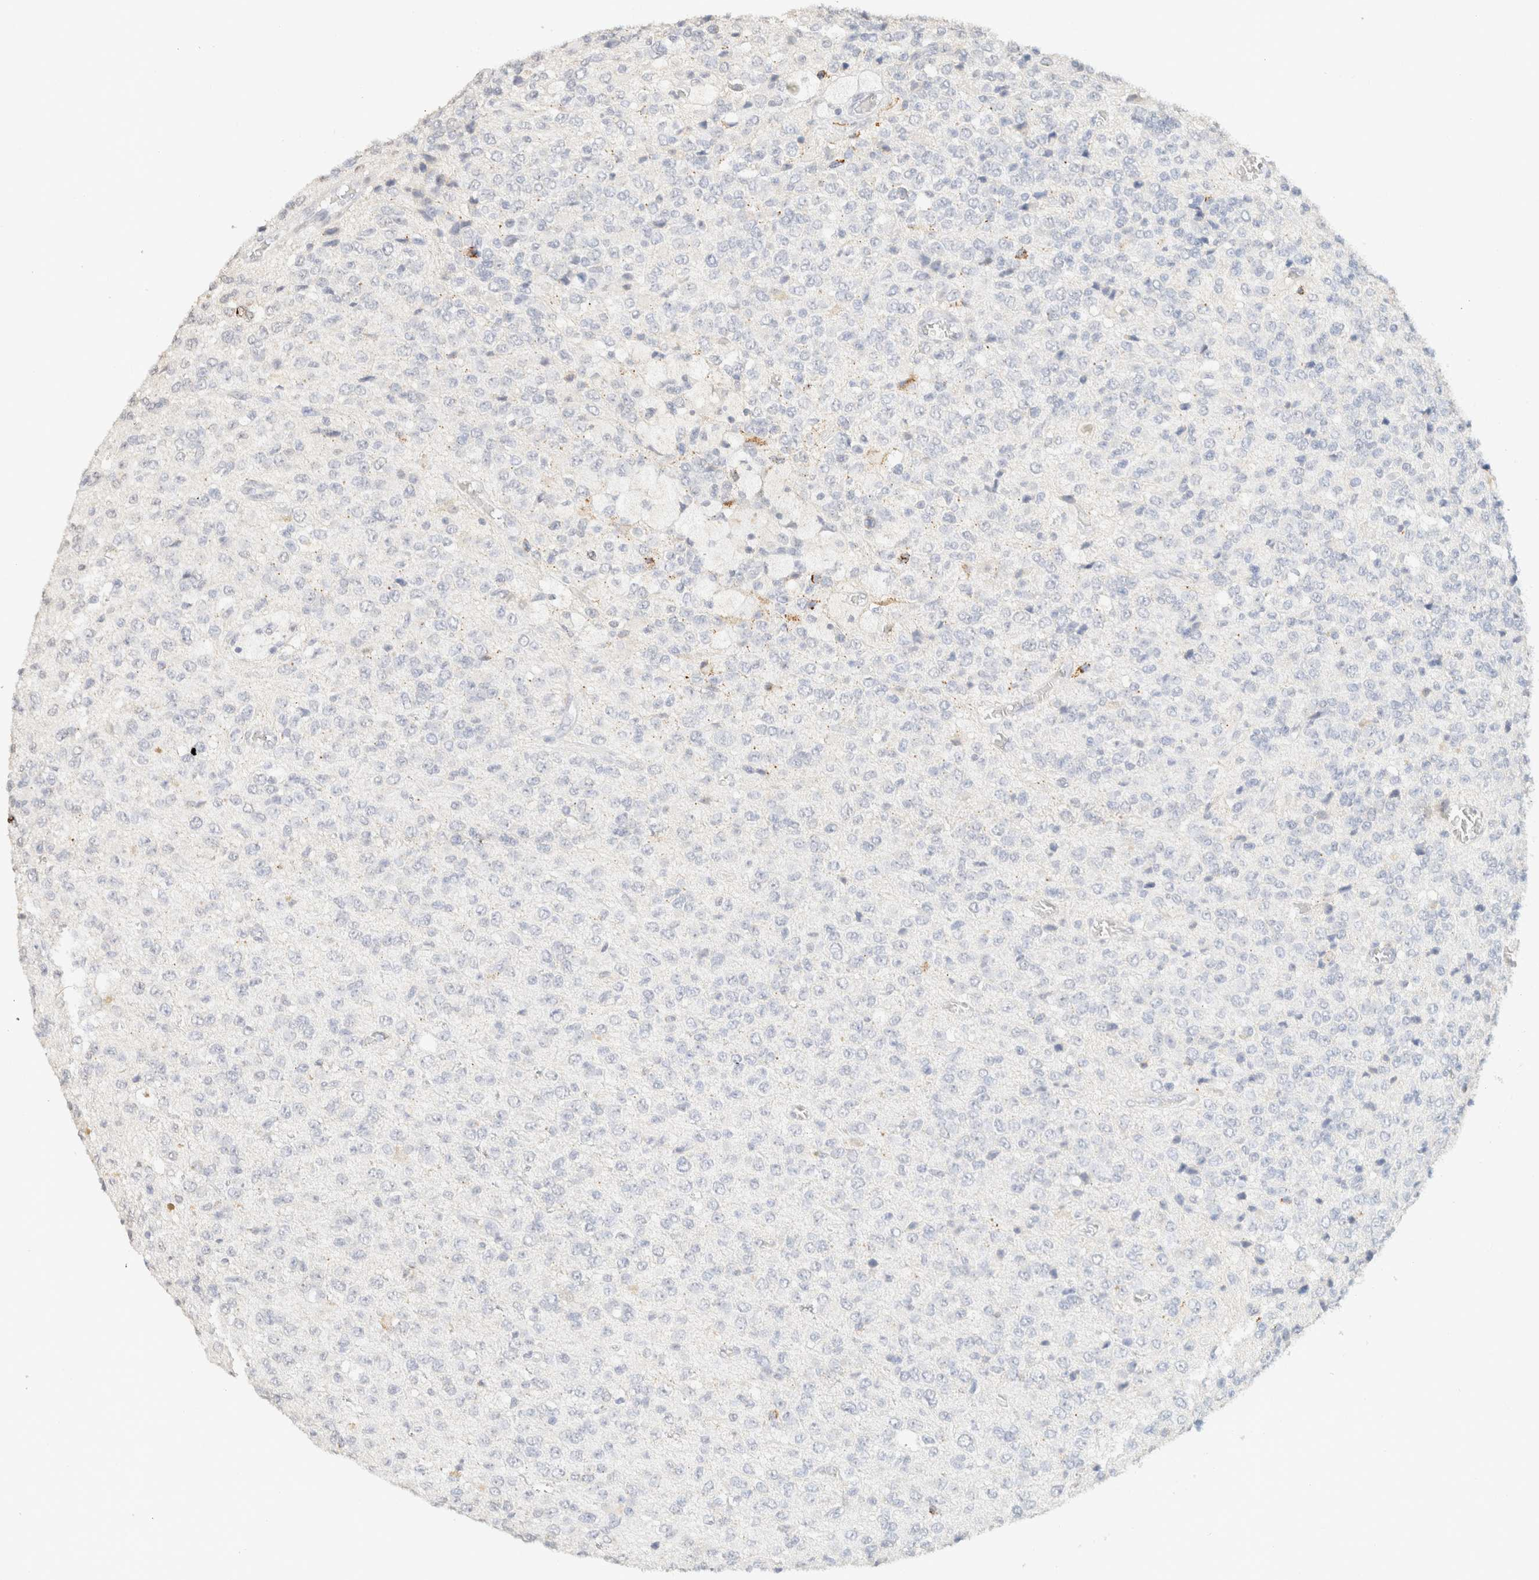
{"staining": {"intensity": "negative", "quantity": "none", "location": "none"}, "tissue": "glioma", "cell_type": "Tumor cells", "image_type": "cancer", "snomed": [{"axis": "morphology", "description": "Glioma, malignant, High grade"}, {"axis": "topography", "description": "pancreas cauda"}], "caption": "A high-resolution photomicrograph shows immunohistochemistry staining of malignant high-grade glioma, which displays no significant staining in tumor cells.", "gene": "CPA1", "patient": {"sex": "male", "age": 60}}